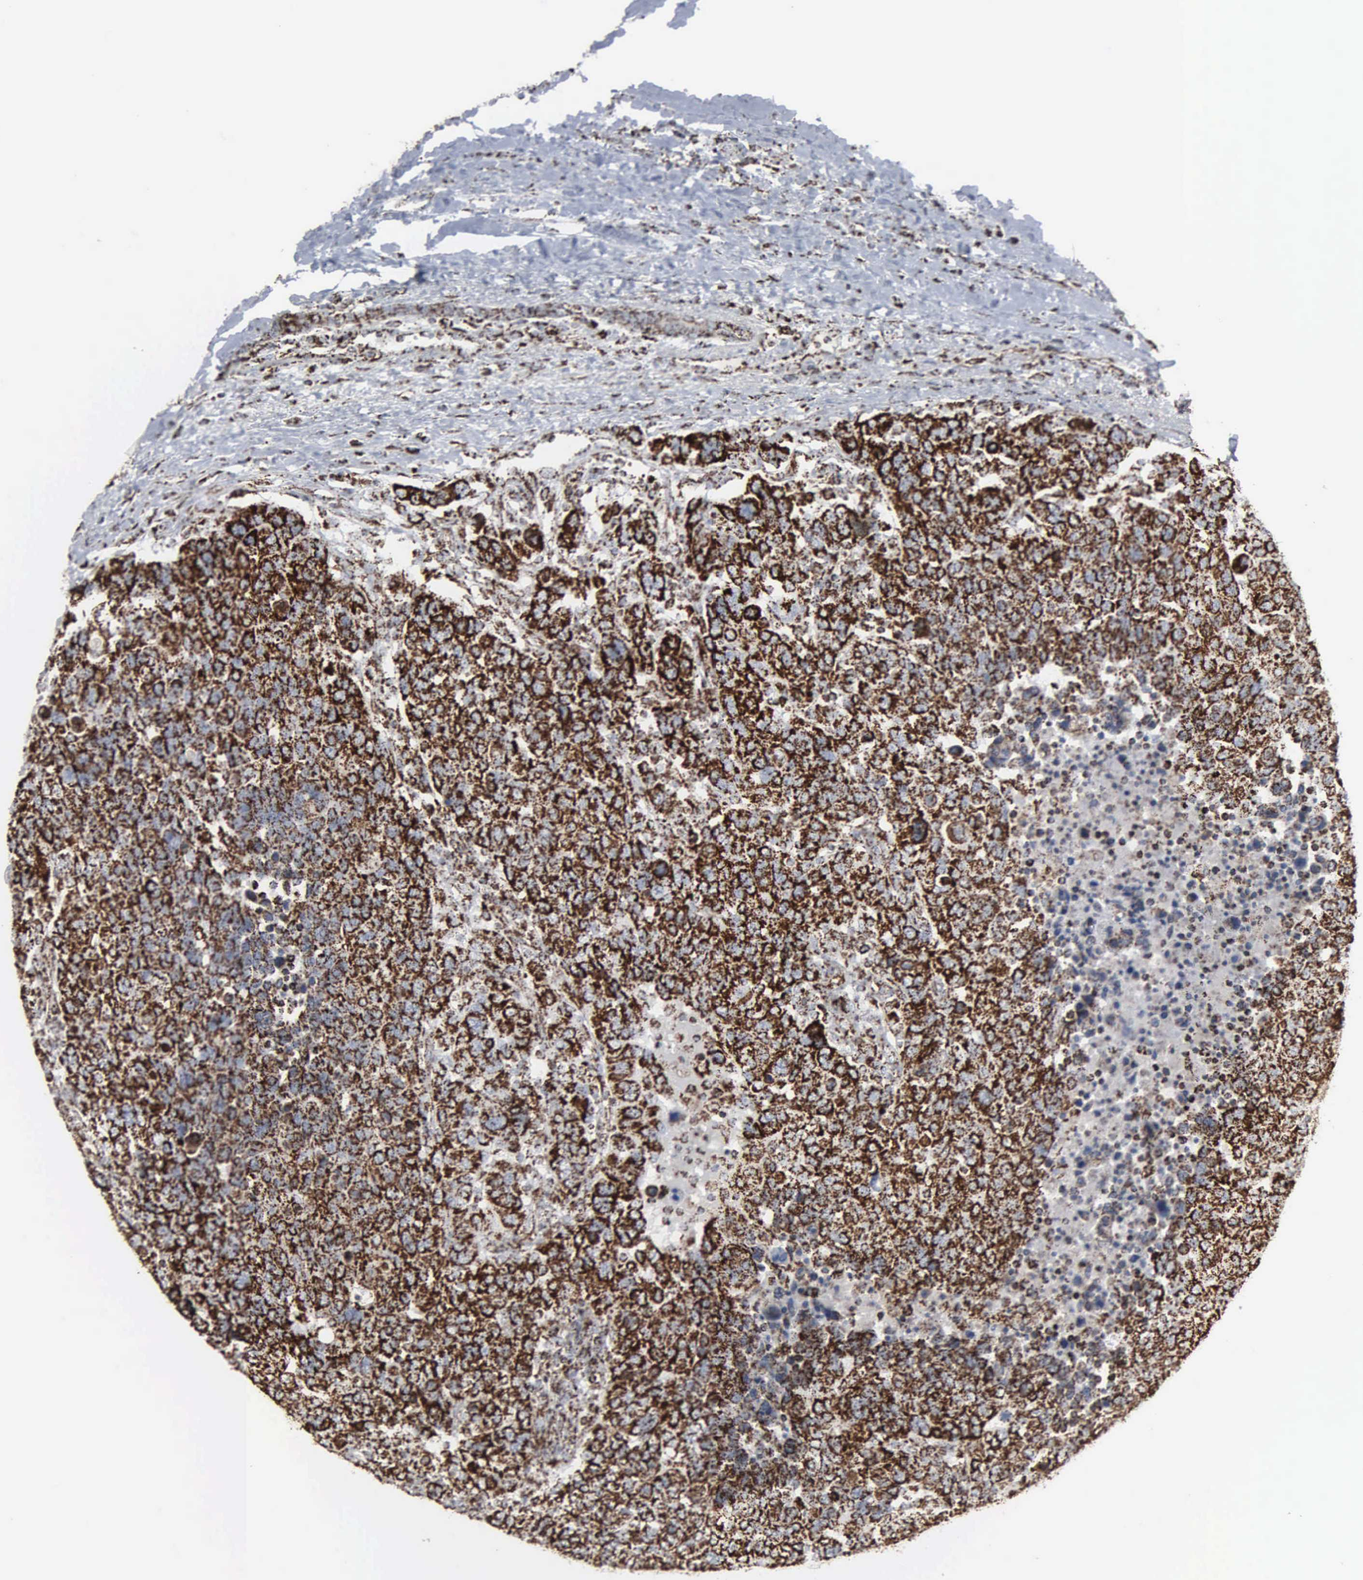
{"staining": {"intensity": "strong", "quantity": ">75%", "location": "cytoplasmic/membranous"}, "tissue": "breast cancer", "cell_type": "Tumor cells", "image_type": "cancer", "snomed": [{"axis": "morphology", "description": "Duct carcinoma"}, {"axis": "topography", "description": "Breast"}], "caption": "Strong cytoplasmic/membranous positivity is identified in approximately >75% of tumor cells in breast cancer.", "gene": "HSPA9", "patient": {"sex": "female", "age": 37}}